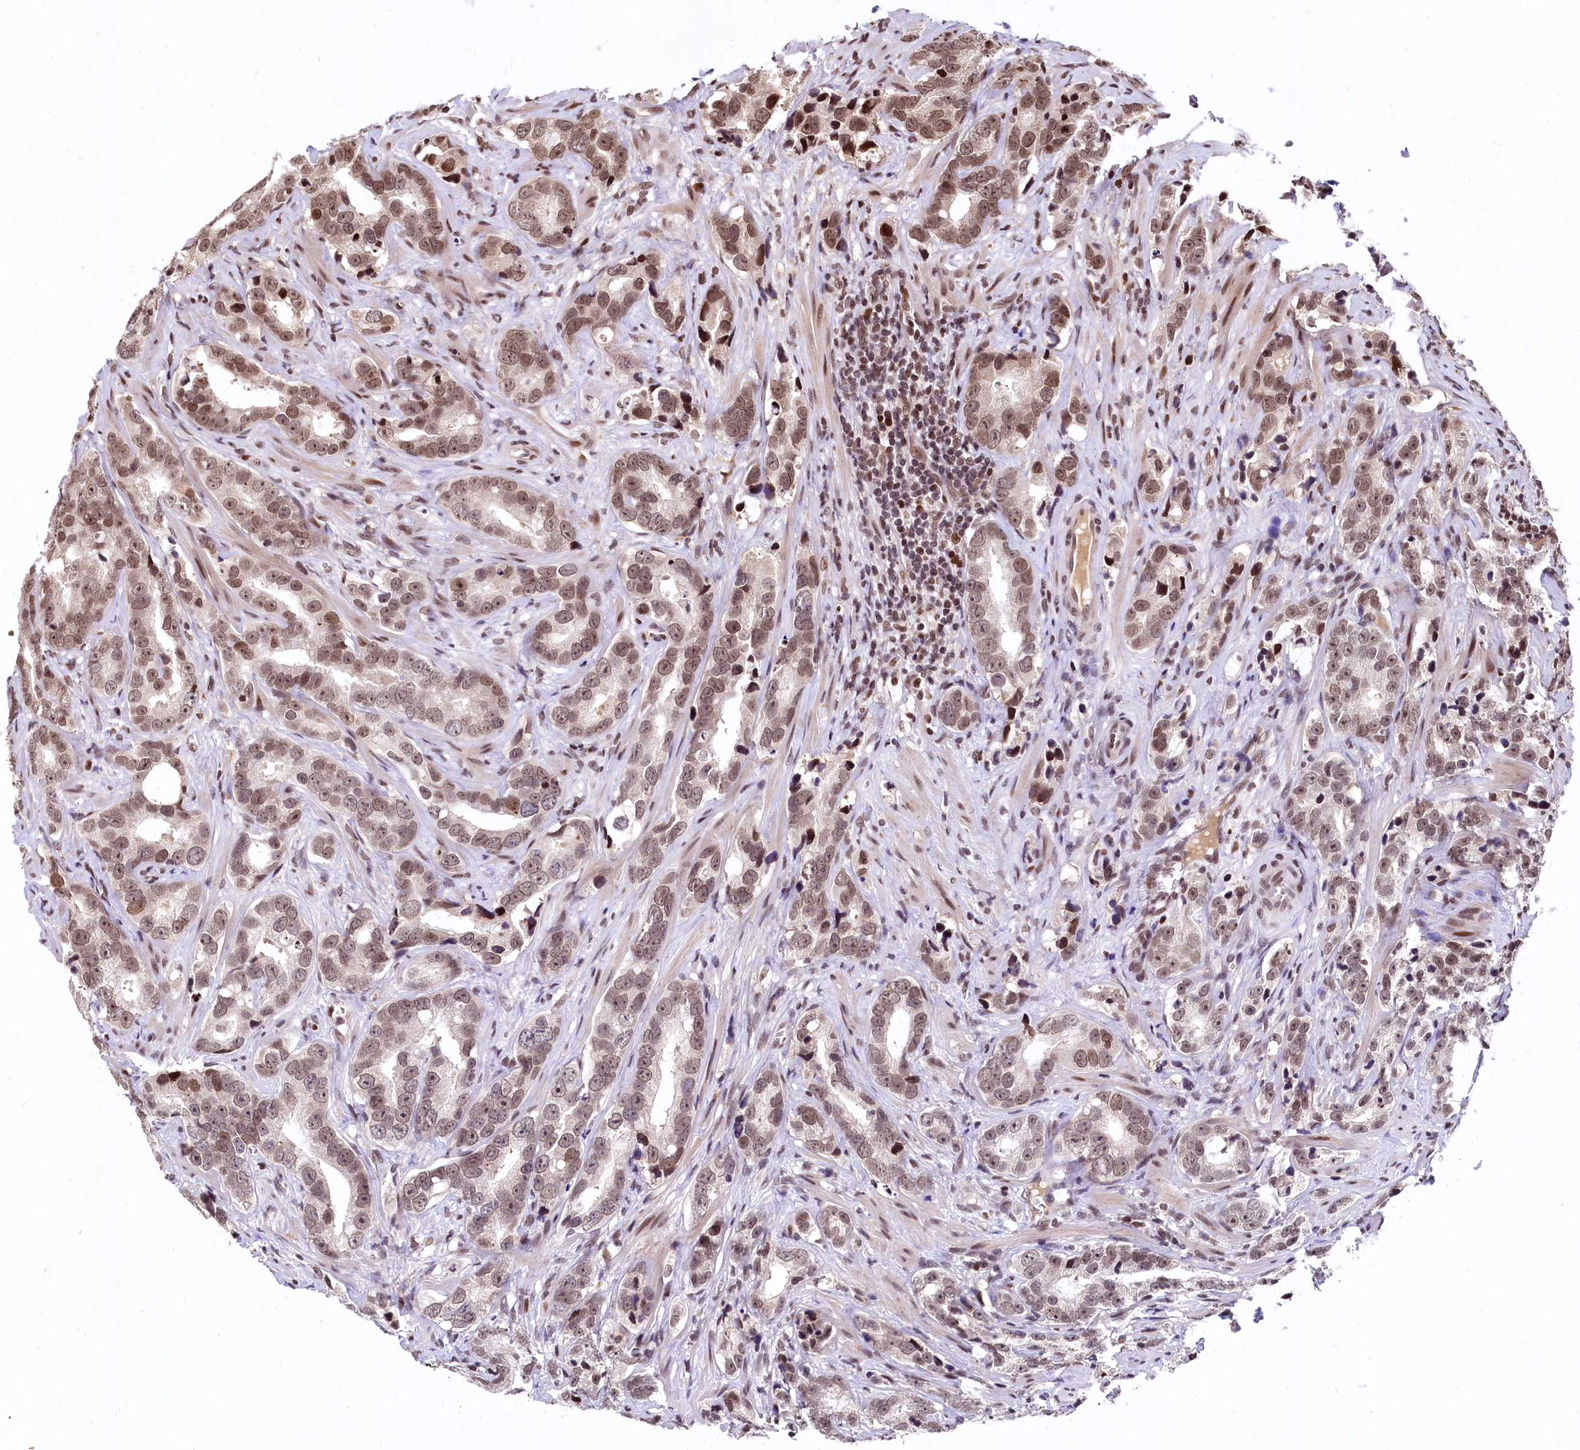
{"staining": {"intensity": "moderate", "quantity": ">75%", "location": "cytoplasmic/membranous,nuclear"}, "tissue": "prostate cancer", "cell_type": "Tumor cells", "image_type": "cancer", "snomed": [{"axis": "morphology", "description": "Adenocarcinoma, High grade"}, {"axis": "topography", "description": "Prostate"}], "caption": "Tumor cells display moderate cytoplasmic/membranous and nuclear positivity in approximately >75% of cells in adenocarcinoma (high-grade) (prostate).", "gene": "FAM217B", "patient": {"sex": "male", "age": 62}}